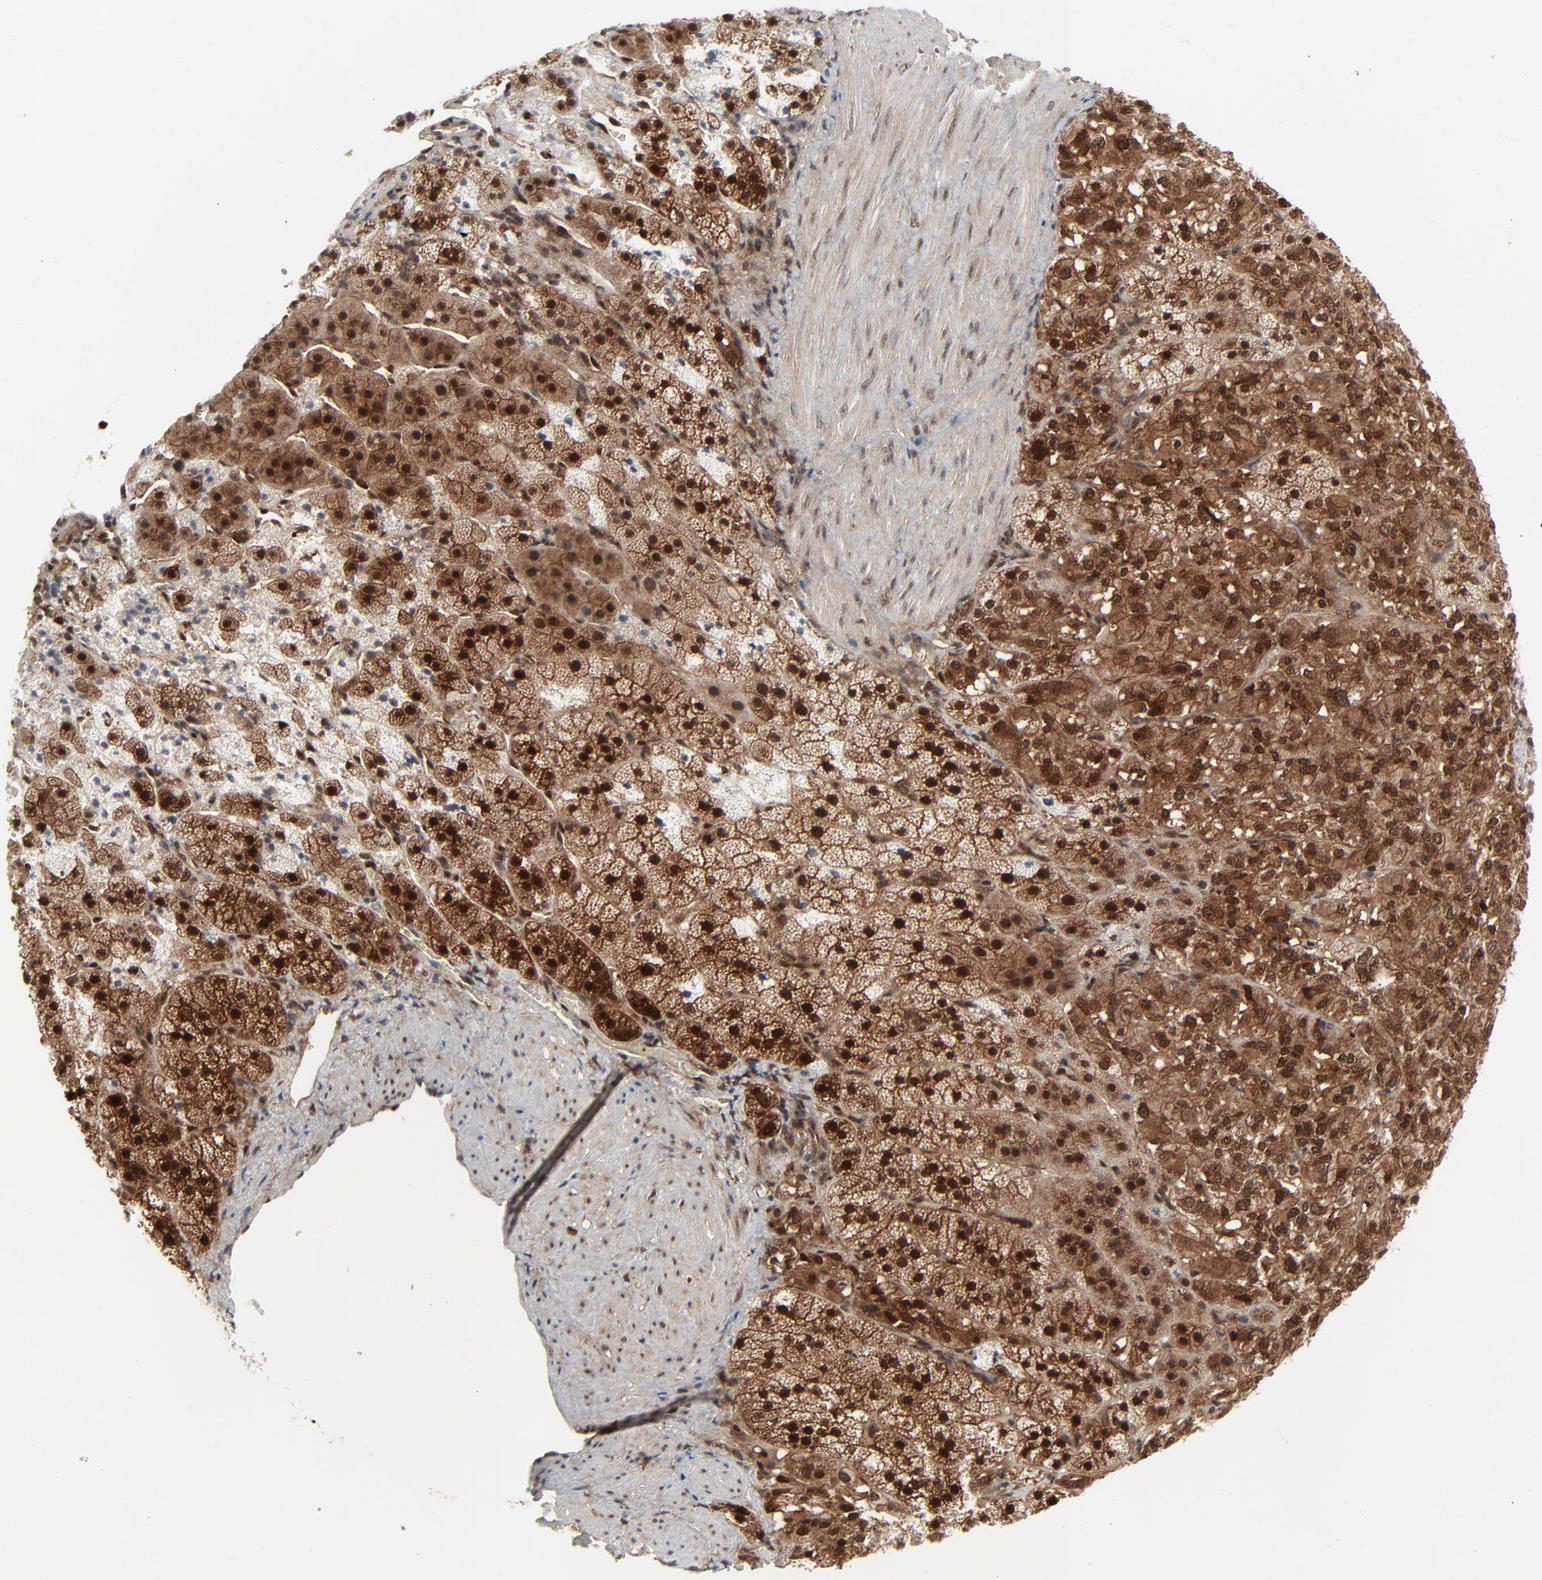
{"staining": {"intensity": "strong", "quantity": ">75%", "location": "cytoplasmic/membranous,nuclear"}, "tissue": "adrenal gland", "cell_type": "Glandular cells", "image_type": "normal", "snomed": [{"axis": "morphology", "description": "Normal tissue, NOS"}, {"axis": "topography", "description": "Adrenal gland"}], "caption": "Glandular cells show strong cytoplasmic/membranous,nuclear positivity in approximately >75% of cells in unremarkable adrenal gland.", "gene": "AKT1", "patient": {"sex": "female", "age": 44}}